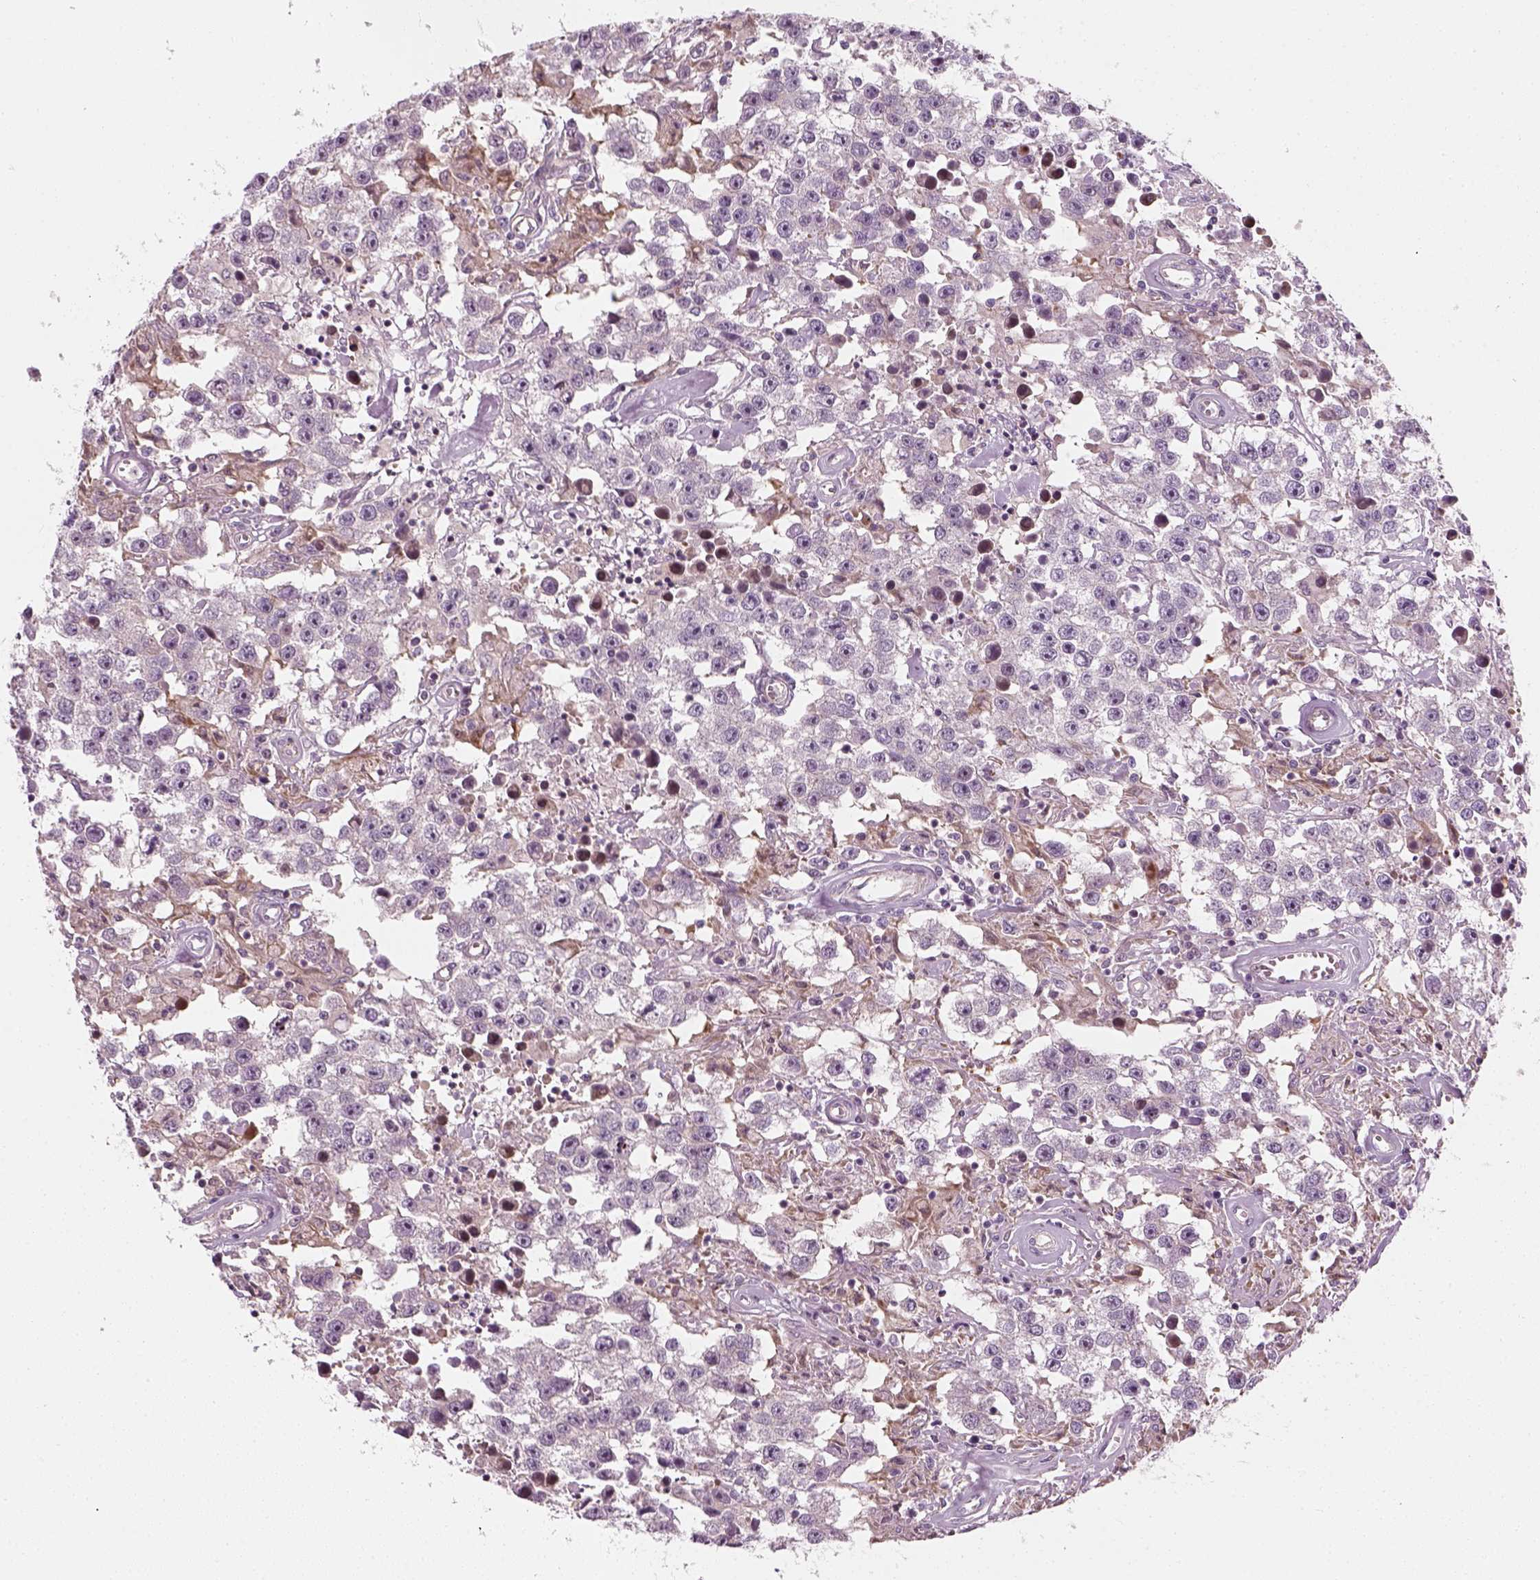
{"staining": {"intensity": "negative", "quantity": "none", "location": "none"}, "tissue": "testis cancer", "cell_type": "Tumor cells", "image_type": "cancer", "snomed": [{"axis": "morphology", "description": "Seminoma, NOS"}, {"axis": "topography", "description": "Testis"}], "caption": "An IHC image of testis cancer (seminoma) is shown. There is no staining in tumor cells of testis cancer (seminoma).", "gene": "DNASE1L1", "patient": {"sex": "male", "age": 43}}